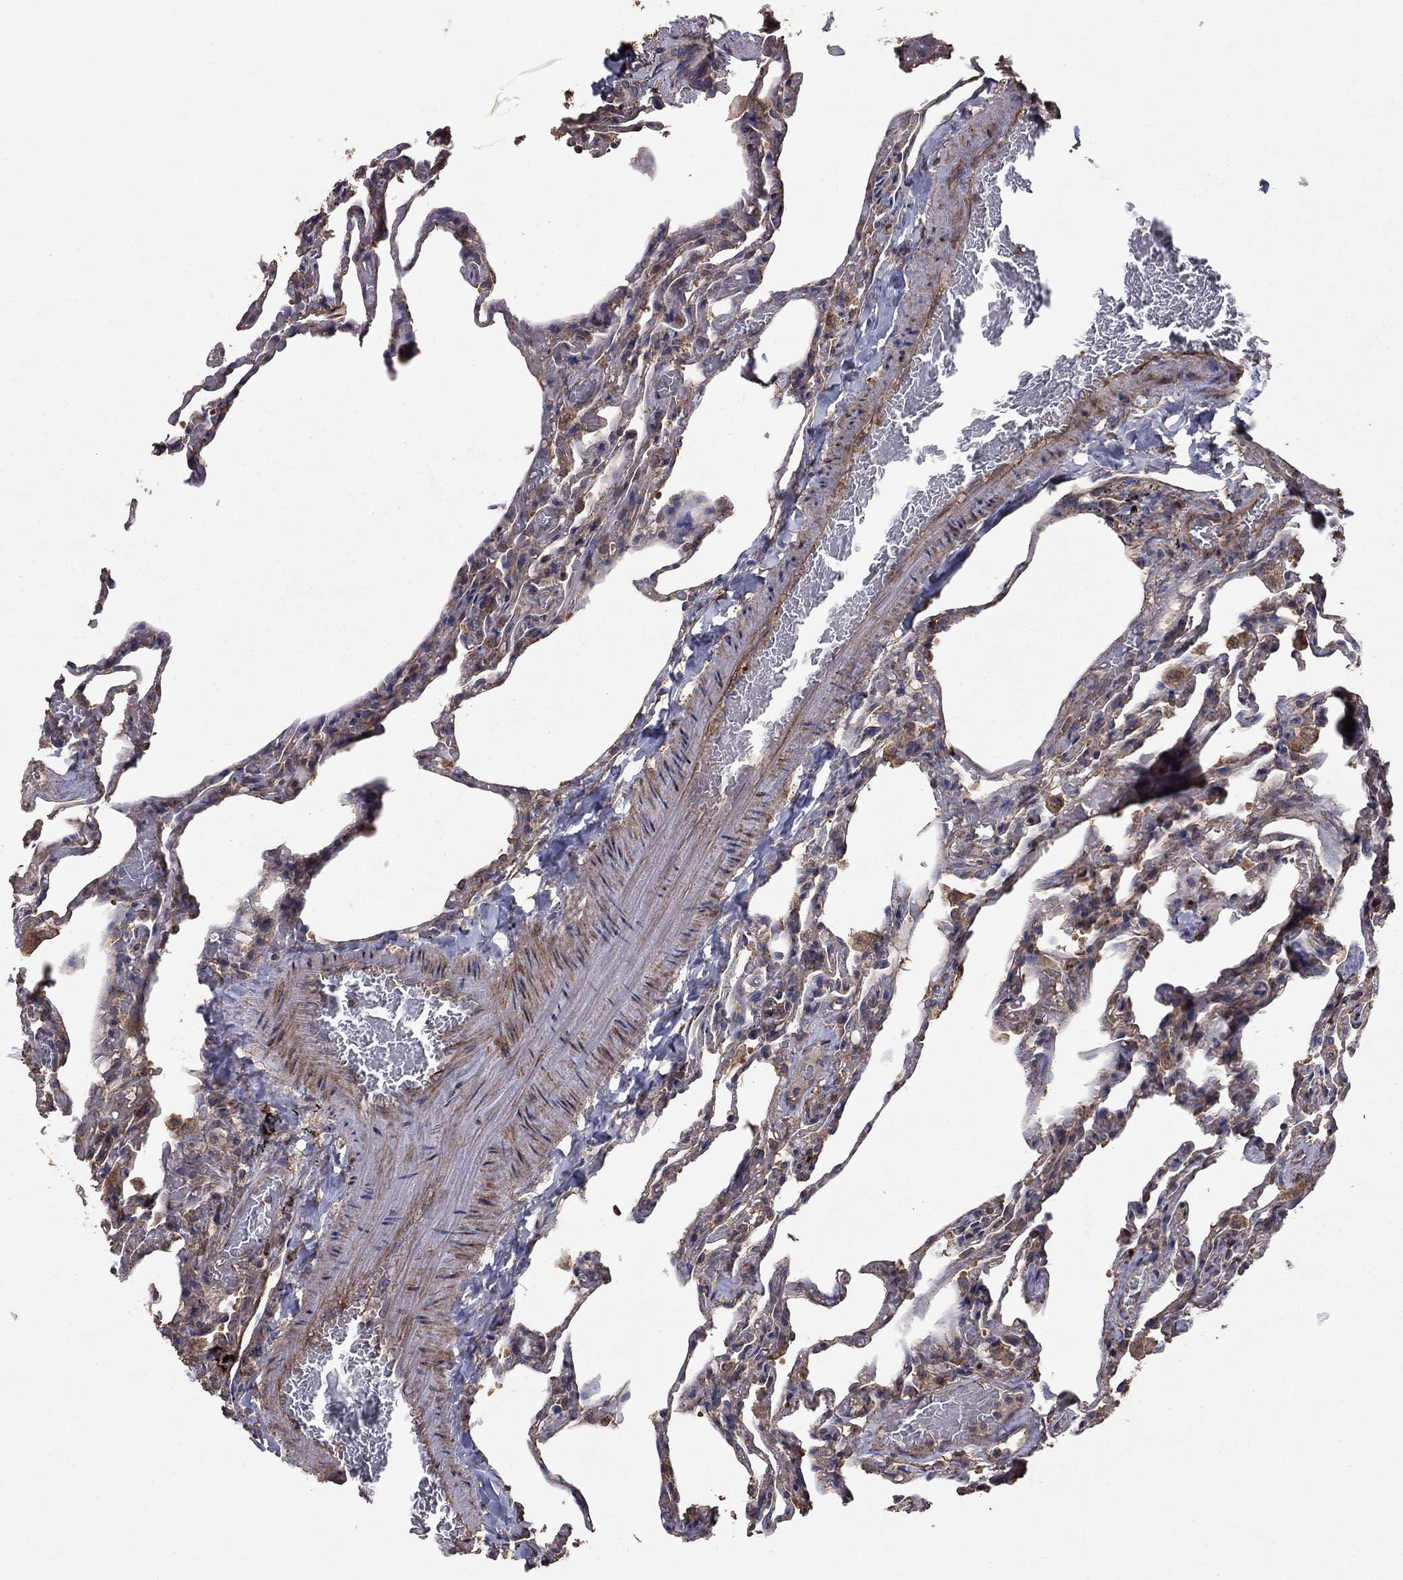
{"staining": {"intensity": "negative", "quantity": "none", "location": "none"}, "tissue": "lung", "cell_type": "Alveolar cells", "image_type": "normal", "snomed": [{"axis": "morphology", "description": "Normal tissue, NOS"}, {"axis": "topography", "description": "Lung"}], "caption": "Immunohistochemistry photomicrograph of normal lung stained for a protein (brown), which reveals no positivity in alveolar cells.", "gene": "FLT4", "patient": {"sex": "female", "age": 43}}